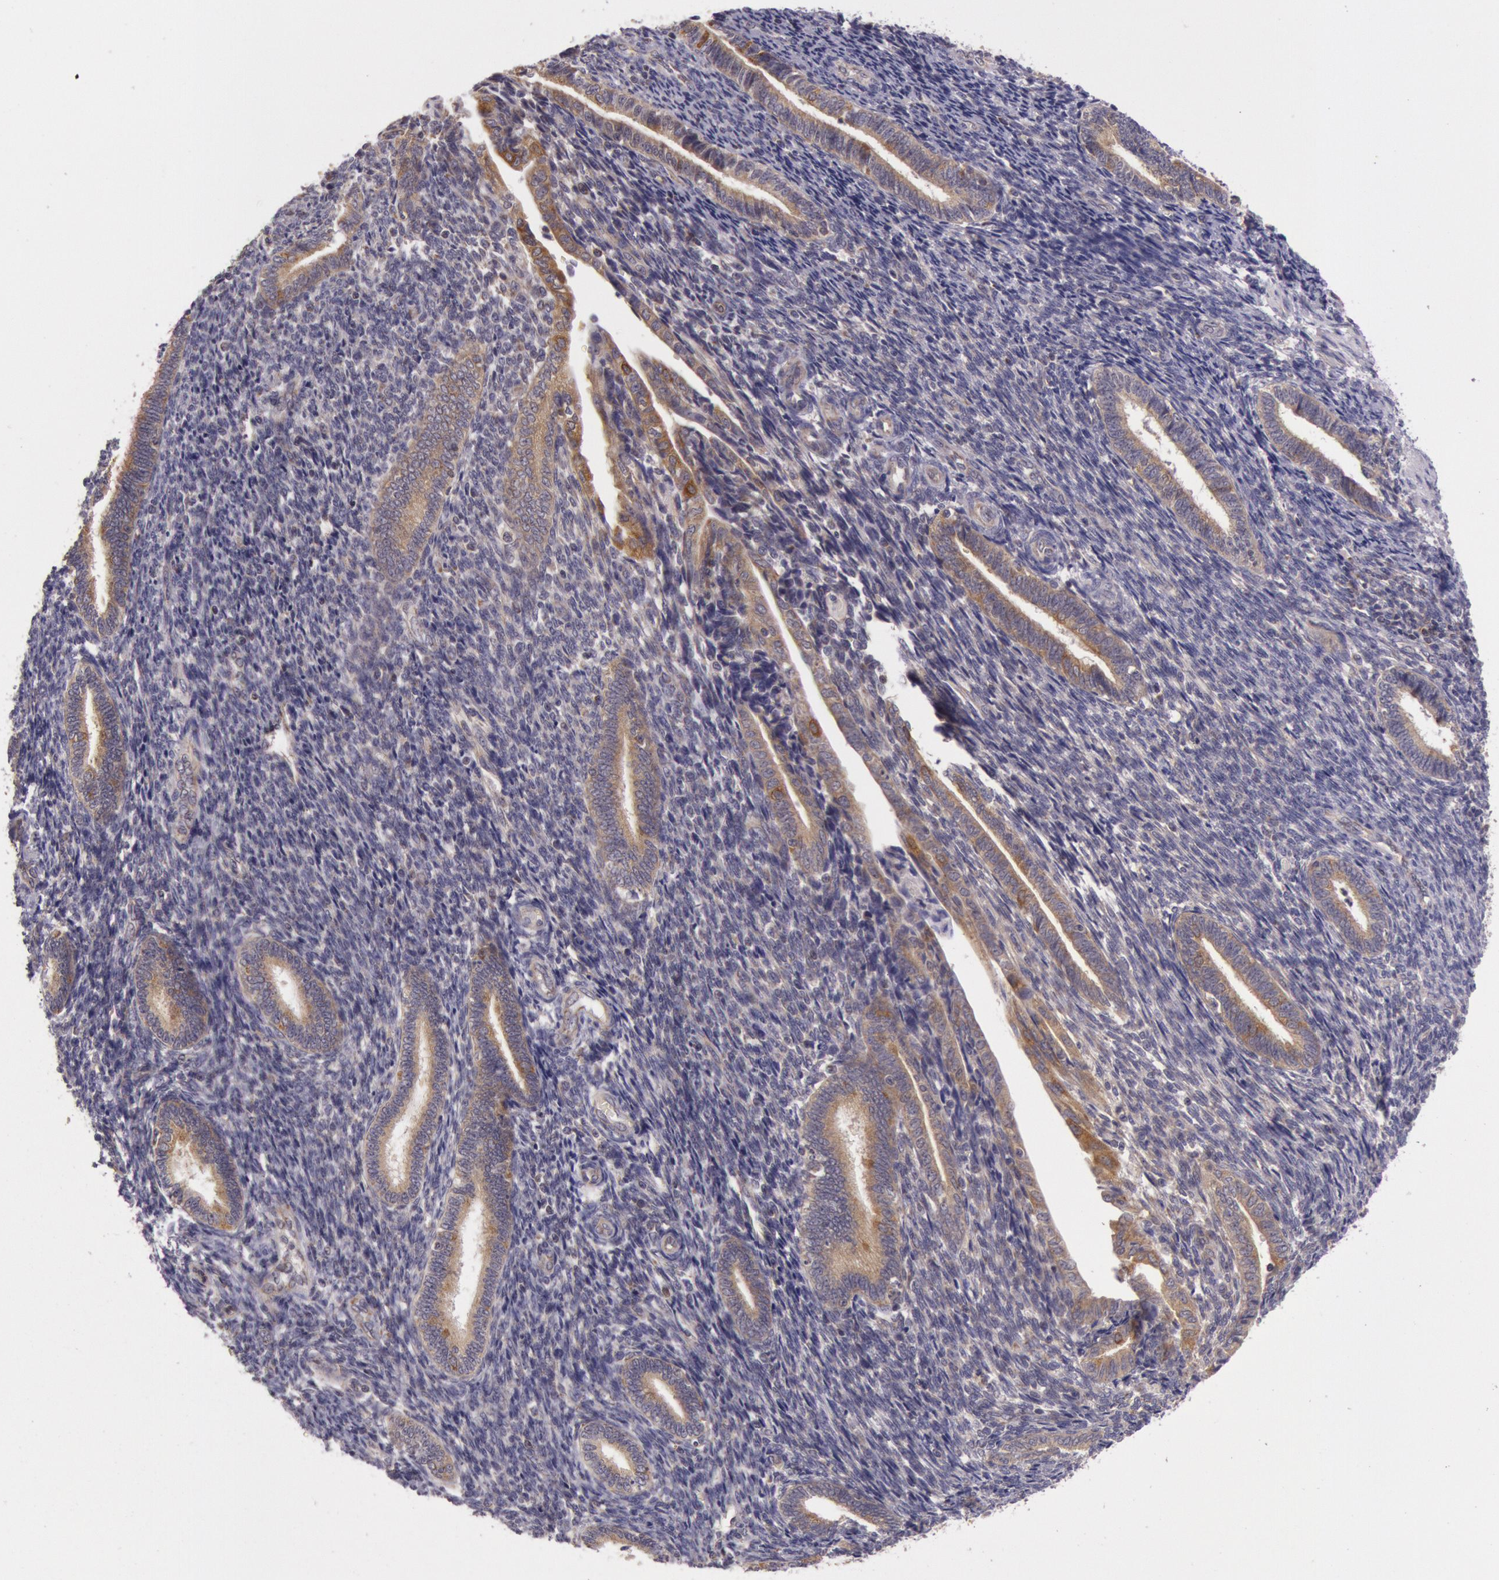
{"staining": {"intensity": "moderate", "quantity": ">75%", "location": "cytoplasmic/membranous"}, "tissue": "endometrium", "cell_type": "Cells in endometrial stroma", "image_type": "normal", "snomed": [{"axis": "morphology", "description": "Normal tissue, NOS"}, {"axis": "topography", "description": "Endometrium"}], "caption": "IHC staining of unremarkable endometrium, which exhibits medium levels of moderate cytoplasmic/membranous staining in approximately >75% of cells in endometrial stroma indicating moderate cytoplasmic/membranous protein staining. The staining was performed using DAB (brown) for protein detection and nuclei were counterstained in hematoxylin (blue).", "gene": "CDK16", "patient": {"sex": "female", "age": 27}}